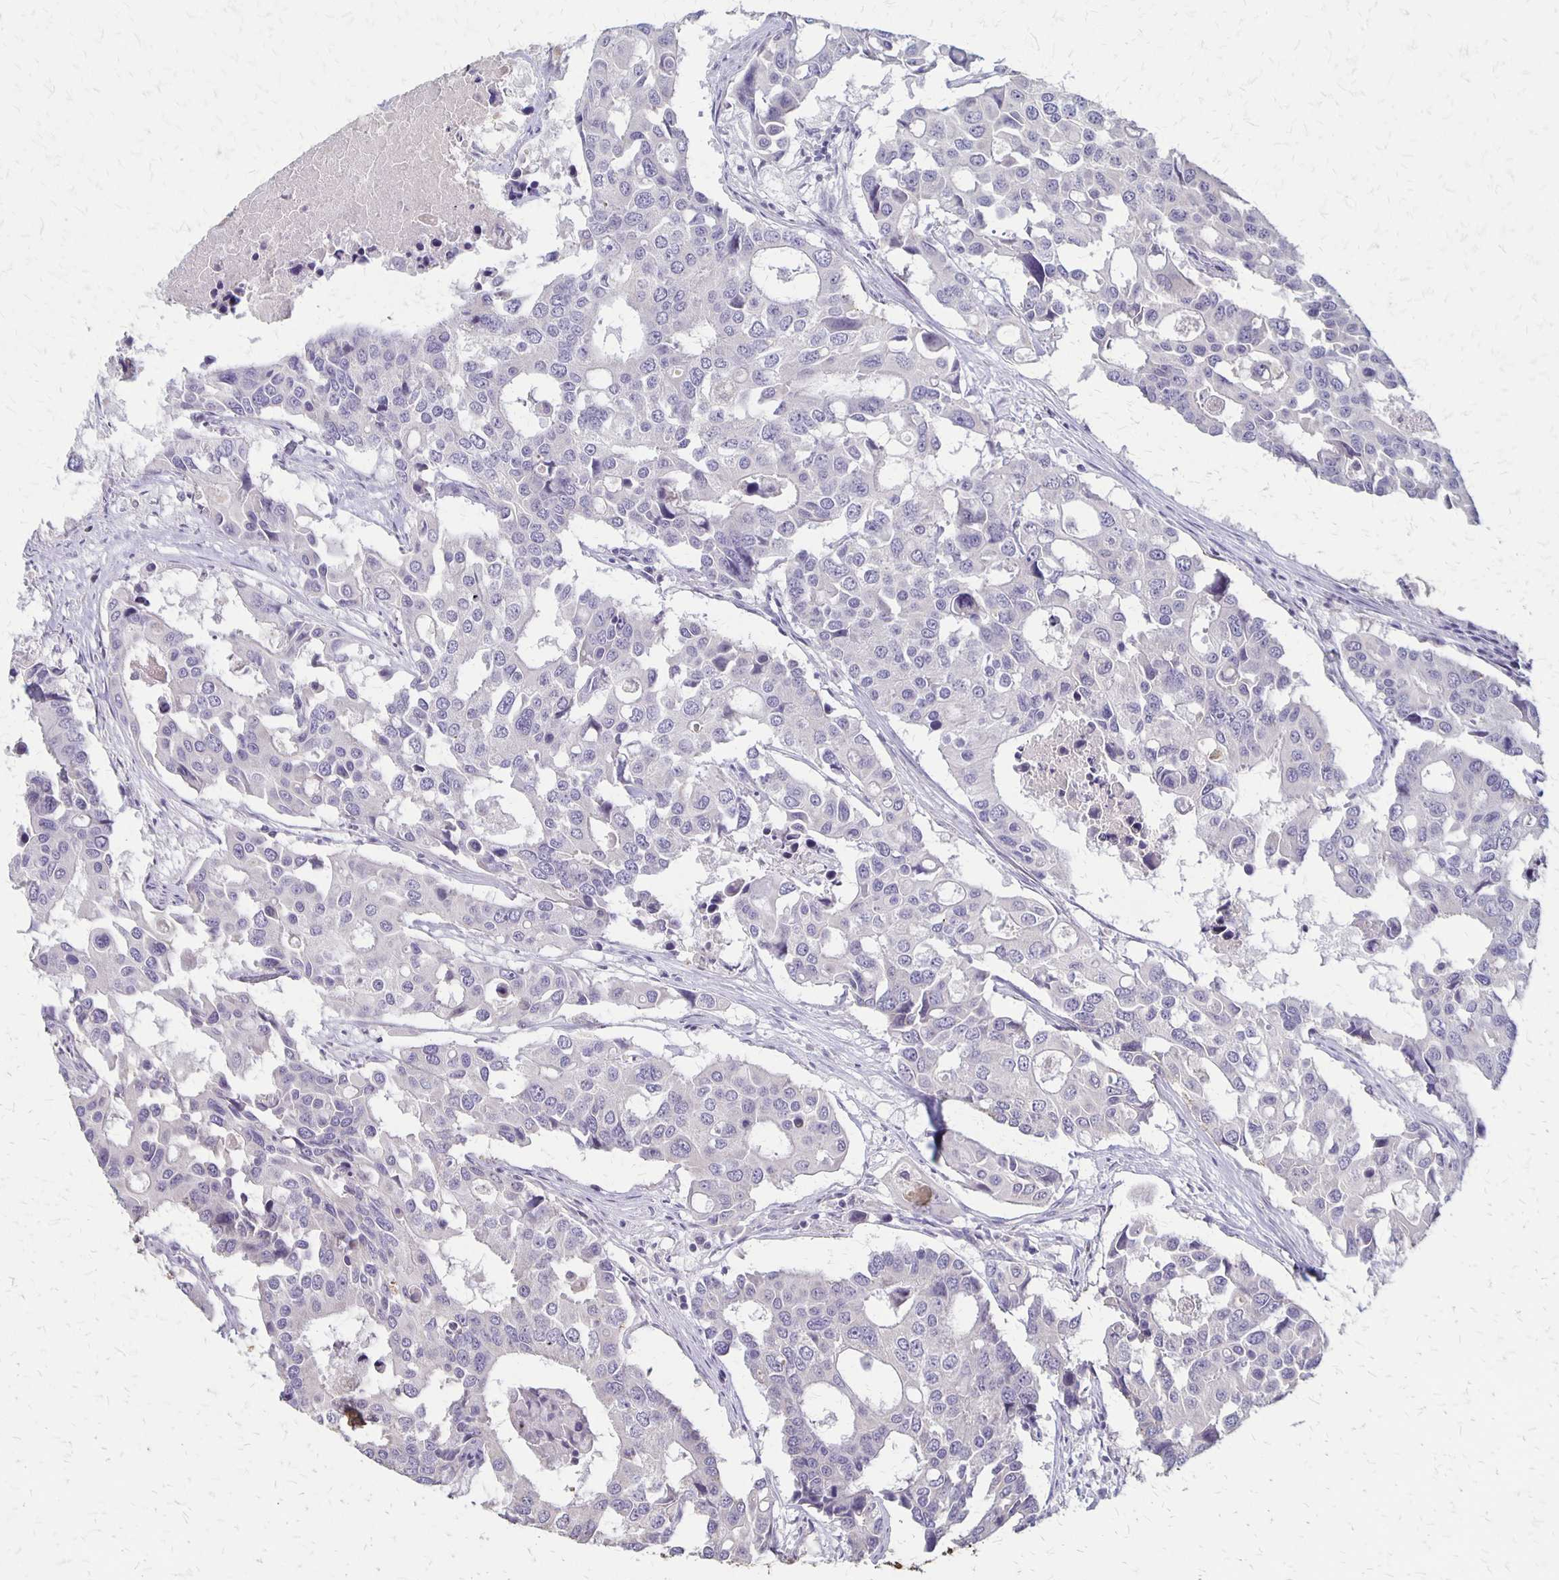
{"staining": {"intensity": "negative", "quantity": "none", "location": "none"}, "tissue": "colorectal cancer", "cell_type": "Tumor cells", "image_type": "cancer", "snomed": [{"axis": "morphology", "description": "Adenocarcinoma, NOS"}, {"axis": "topography", "description": "Colon"}], "caption": "Immunohistochemistry (IHC) of human colorectal adenocarcinoma reveals no expression in tumor cells.", "gene": "SEPTIN5", "patient": {"sex": "male", "age": 77}}